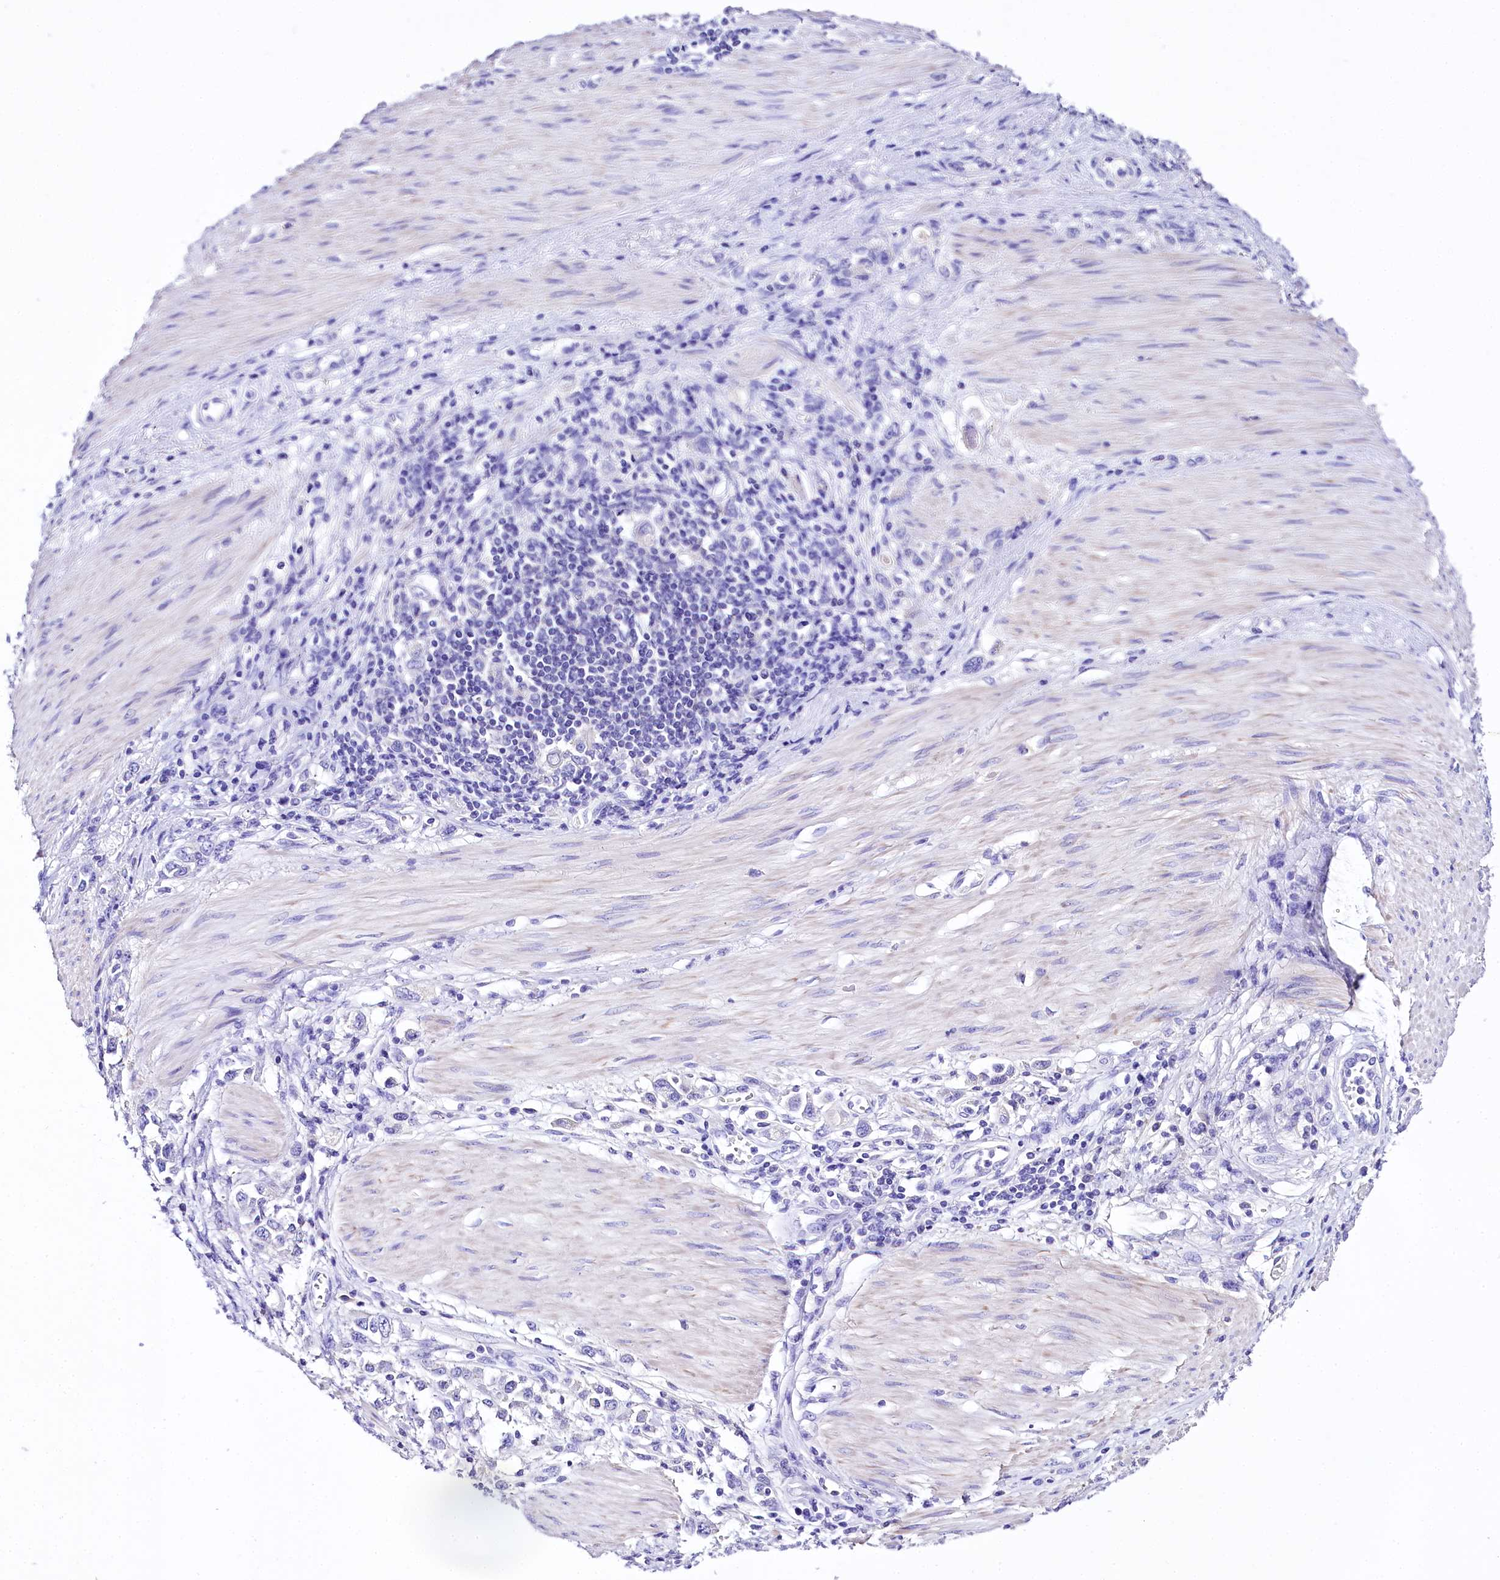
{"staining": {"intensity": "negative", "quantity": "none", "location": "none"}, "tissue": "stomach cancer", "cell_type": "Tumor cells", "image_type": "cancer", "snomed": [{"axis": "morphology", "description": "Adenocarcinoma, NOS"}, {"axis": "topography", "description": "Stomach"}], "caption": "High power microscopy image of an IHC photomicrograph of stomach cancer, revealing no significant positivity in tumor cells.", "gene": "A2ML1", "patient": {"sex": "female", "age": 76}}